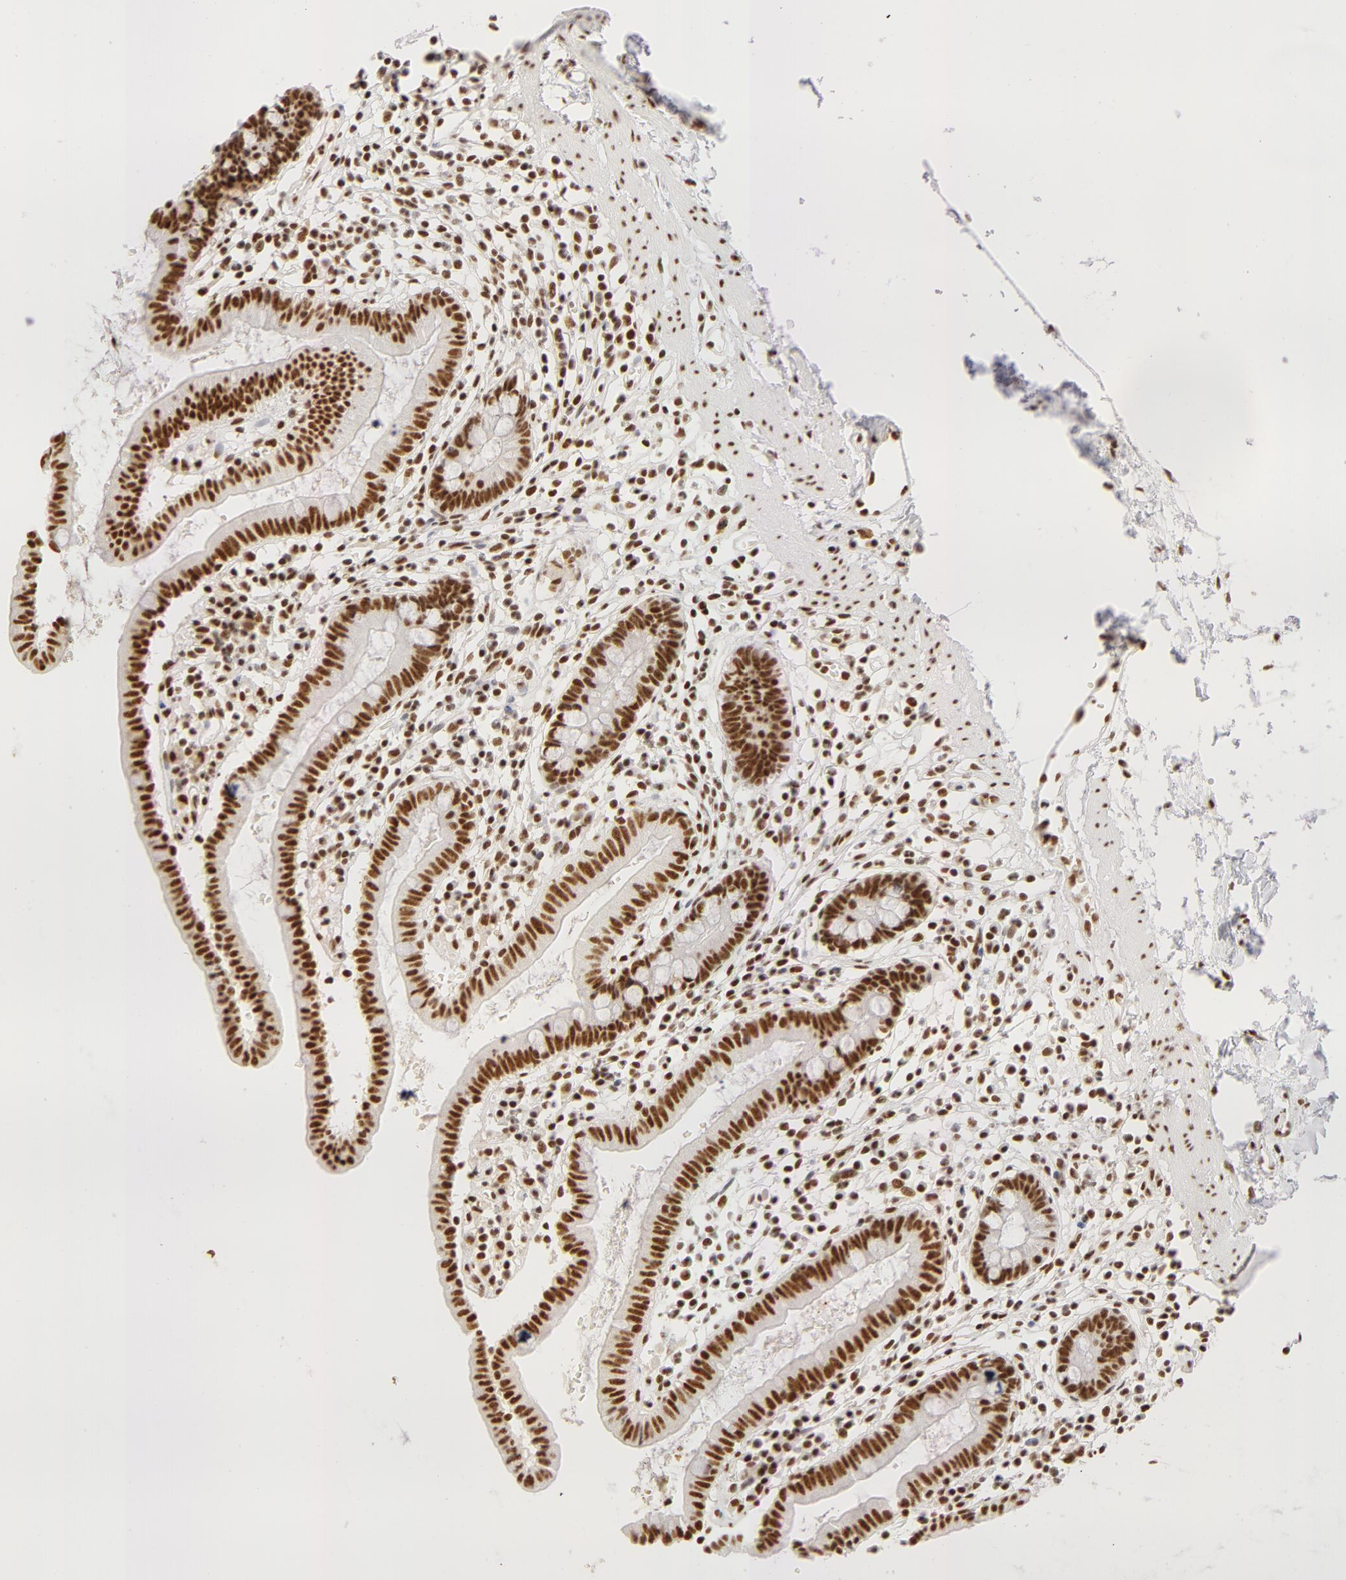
{"staining": {"intensity": "strong", "quantity": ">75%", "location": "nuclear"}, "tissue": "small intestine", "cell_type": "Glandular cells", "image_type": "normal", "snomed": [{"axis": "morphology", "description": "Normal tissue, NOS"}, {"axis": "topography", "description": "Small intestine"}], "caption": "Human small intestine stained with a brown dye reveals strong nuclear positive expression in about >75% of glandular cells.", "gene": "RBM39", "patient": {"sex": "female", "age": 37}}